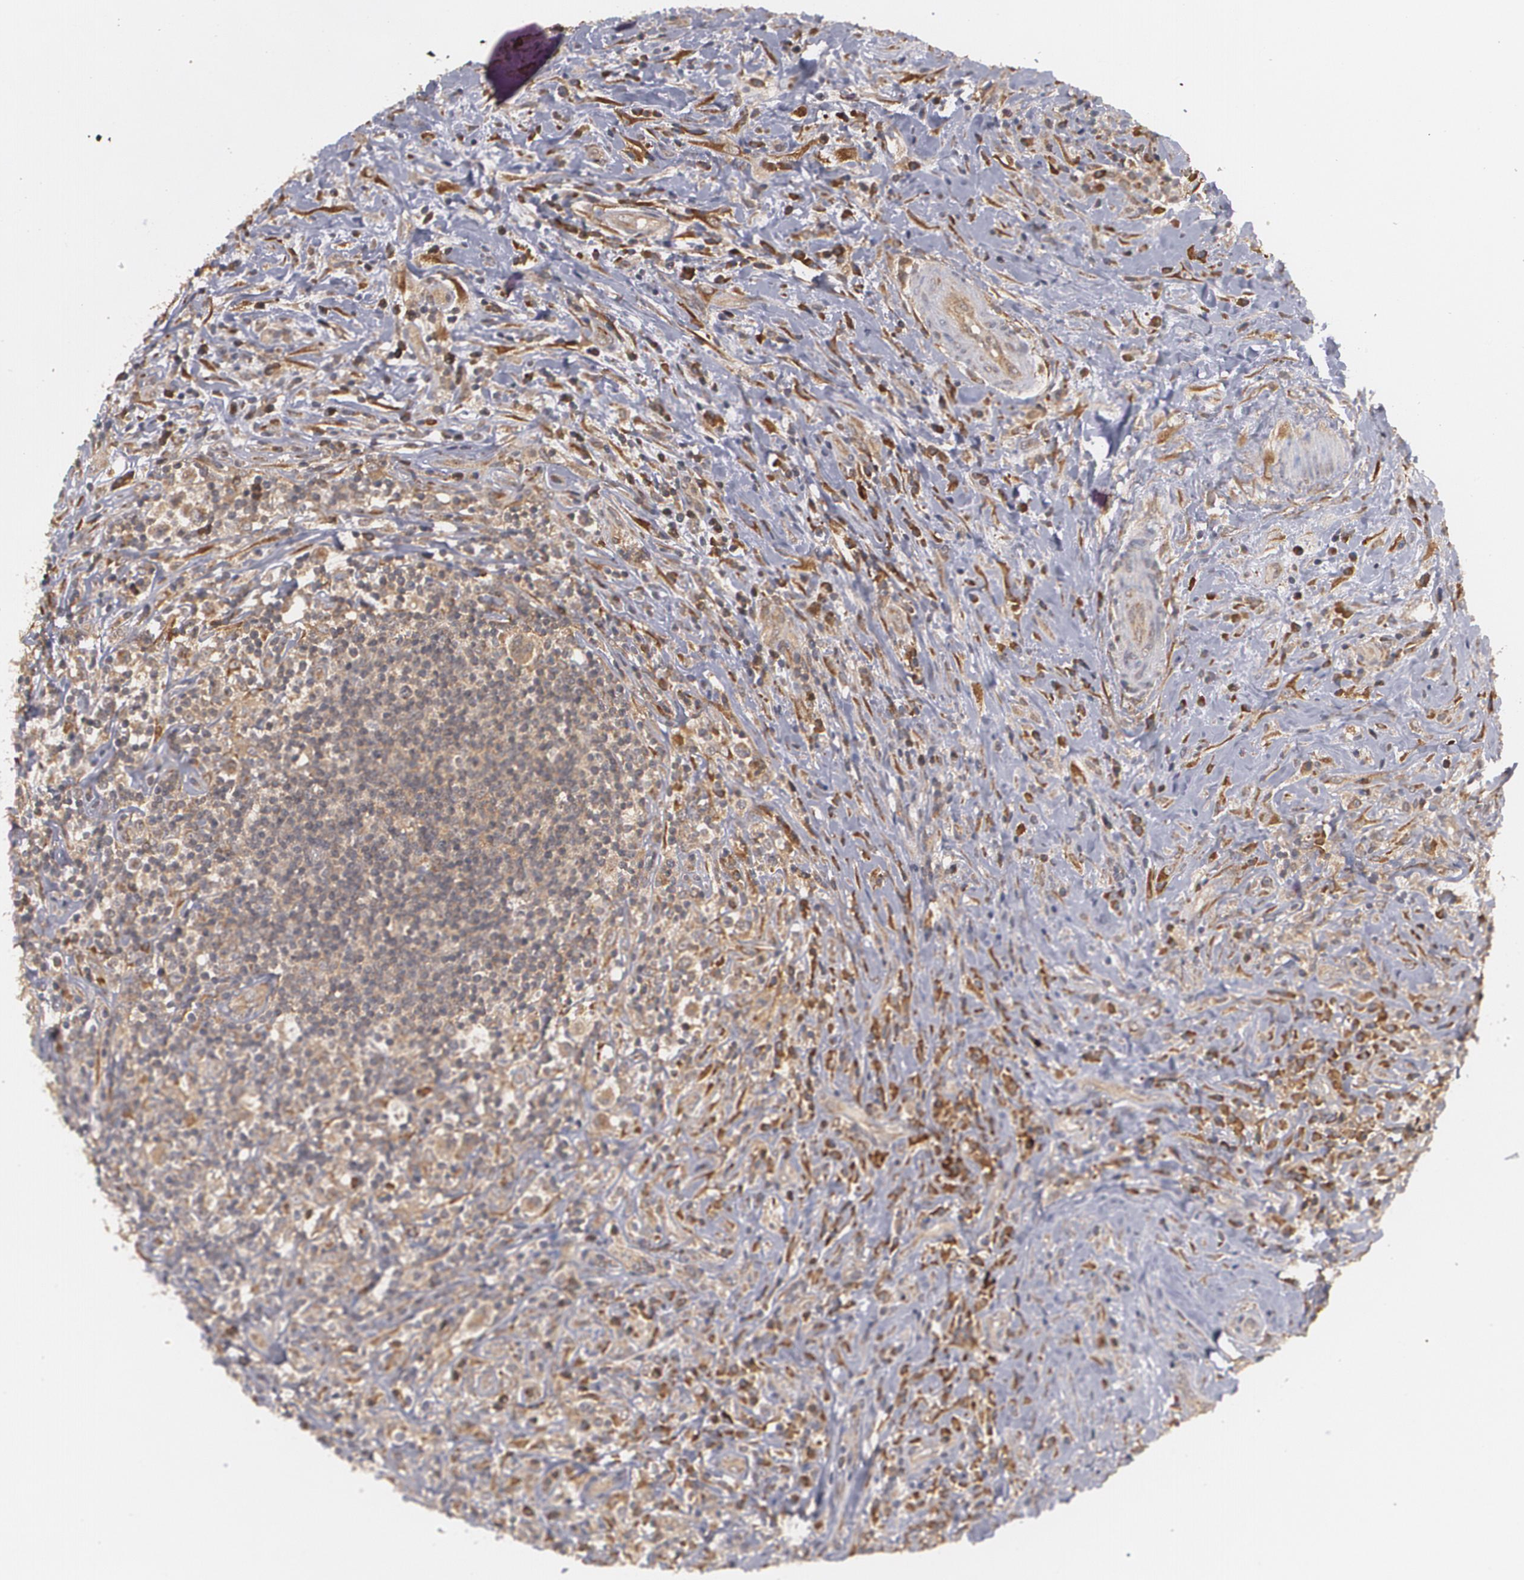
{"staining": {"intensity": "weak", "quantity": ">75%", "location": "cytoplasmic/membranous"}, "tissue": "lymphoma", "cell_type": "Tumor cells", "image_type": "cancer", "snomed": [{"axis": "morphology", "description": "Hodgkin's disease, NOS"}, {"axis": "topography", "description": "Lymph node"}], "caption": "Approximately >75% of tumor cells in Hodgkin's disease show weak cytoplasmic/membranous protein staining as visualized by brown immunohistochemical staining.", "gene": "BMP6", "patient": {"sex": "female", "age": 25}}